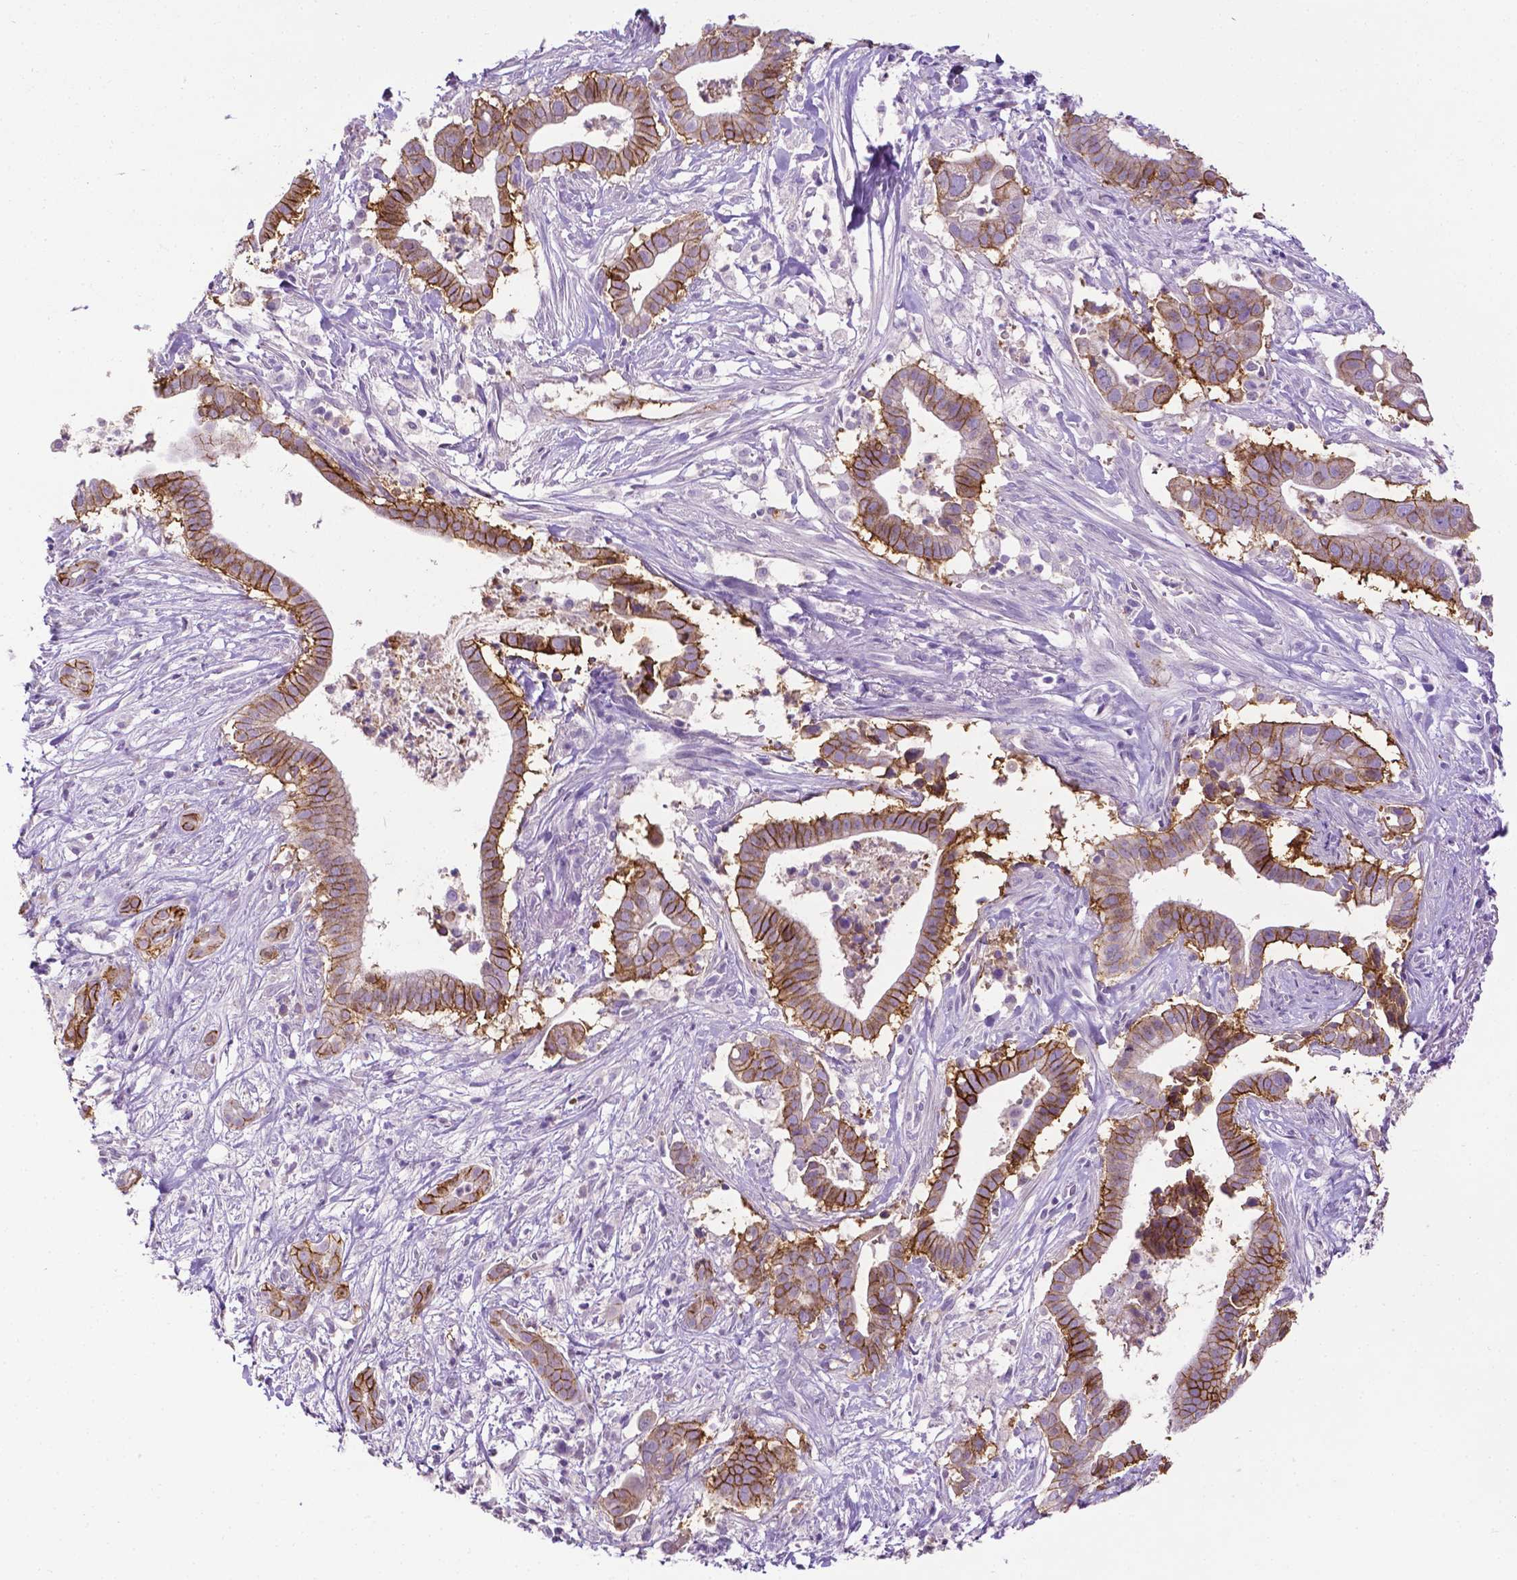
{"staining": {"intensity": "strong", "quantity": "25%-75%", "location": "cytoplasmic/membranous"}, "tissue": "pancreatic cancer", "cell_type": "Tumor cells", "image_type": "cancer", "snomed": [{"axis": "morphology", "description": "Adenocarcinoma, NOS"}, {"axis": "topography", "description": "Pancreas"}], "caption": "IHC (DAB) staining of pancreatic cancer (adenocarcinoma) demonstrates strong cytoplasmic/membranous protein positivity in about 25%-75% of tumor cells. Immunohistochemistry stains the protein of interest in brown and the nuclei are stained blue.", "gene": "TACSTD2", "patient": {"sex": "male", "age": 61}}